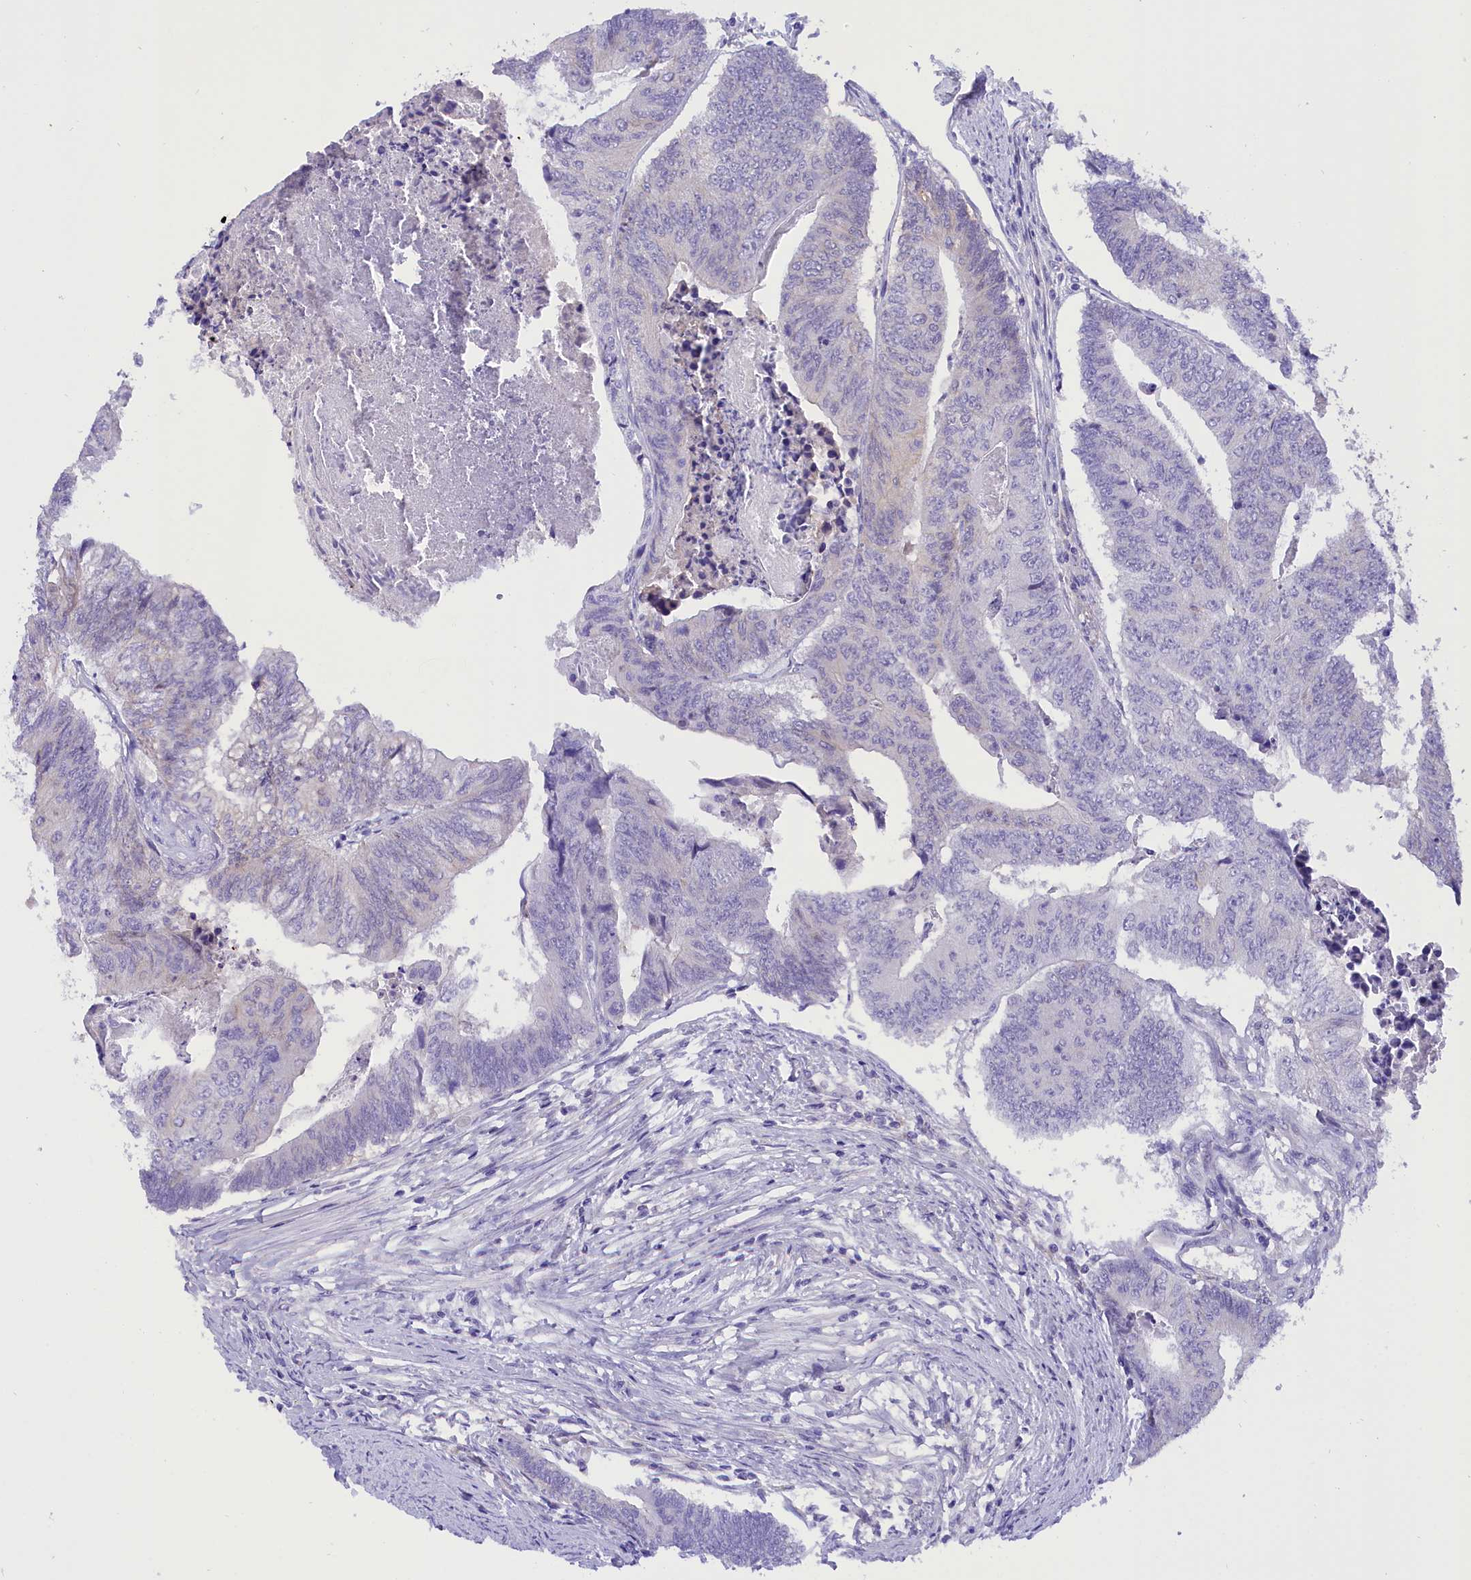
{"staining": {"intensity": "negative", "quantity": "none", "location": "none"}, "tissue": "colorectal cancer", "cell_type": "Tumor cells", "image_type": "cancer", "snomed": [{"axis": "morphology", "description": "Adenocarcinoma, NOS"}, {"axis": "topography", "description": "Colon"}], "caption": "Tumor cells are negative for brown protein staining in adenocarcinoma (colorectal).", "gene": "COL6A5", "patient": {"sex": "female", "age": 67}}